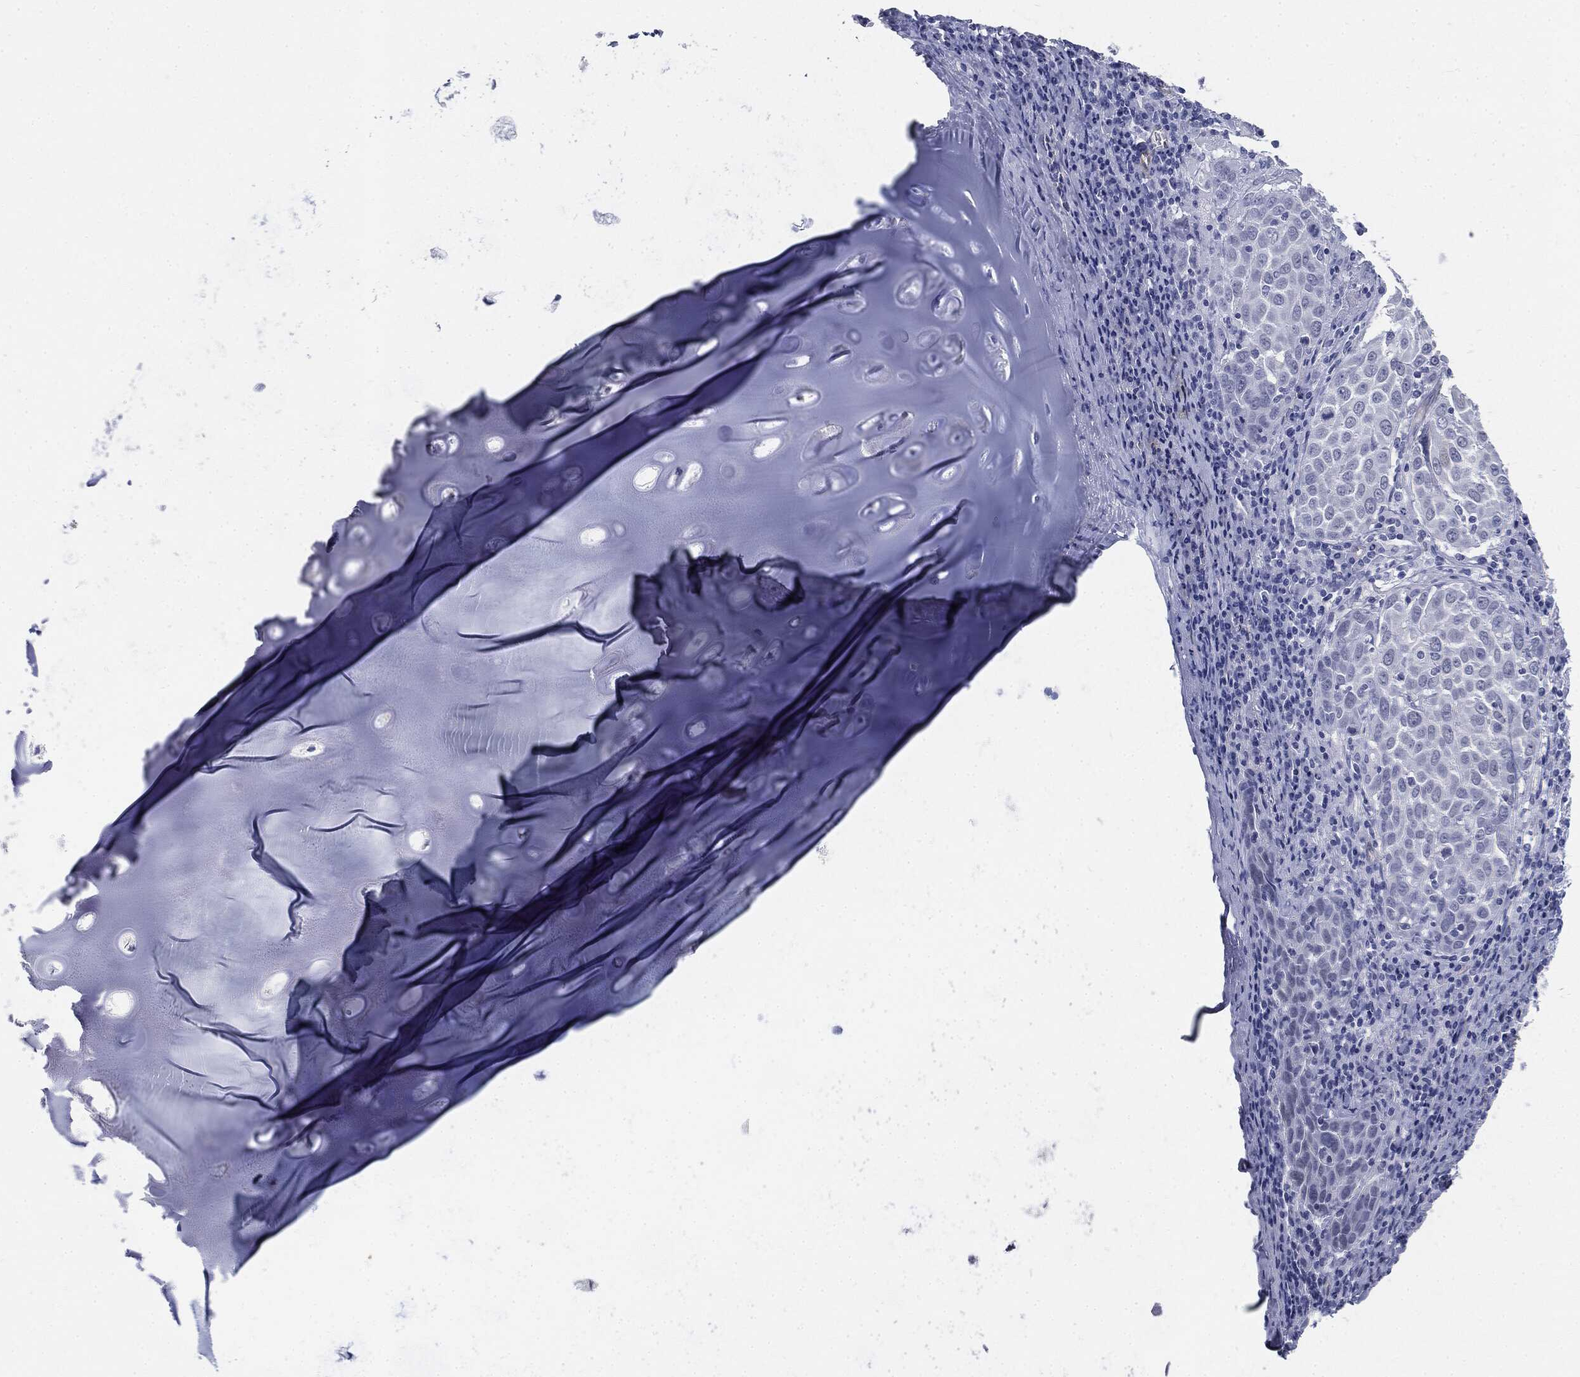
{"staining": {"intensity": "negative", "quantity": "none", "location": "none"}, "tissue": "lung cancer", "cell_type": "Tumor cells", "image_type": "cancer", "snomed": [{"axis": "morphology", "description": "Squamous cell carcinoma, NOS"}, {"axis": "topography", "description": "Lung"}], "caption": "Immunohistochemistry (IHC) micrograph of neoplastic tissue: human lung cancer stained with DAB (3,3'-diaminobenzidine) exhibits no significant protein staining in tumor cells.", "gene": "MUC5AC", "patient": {"sex": "male", "age": 57}}